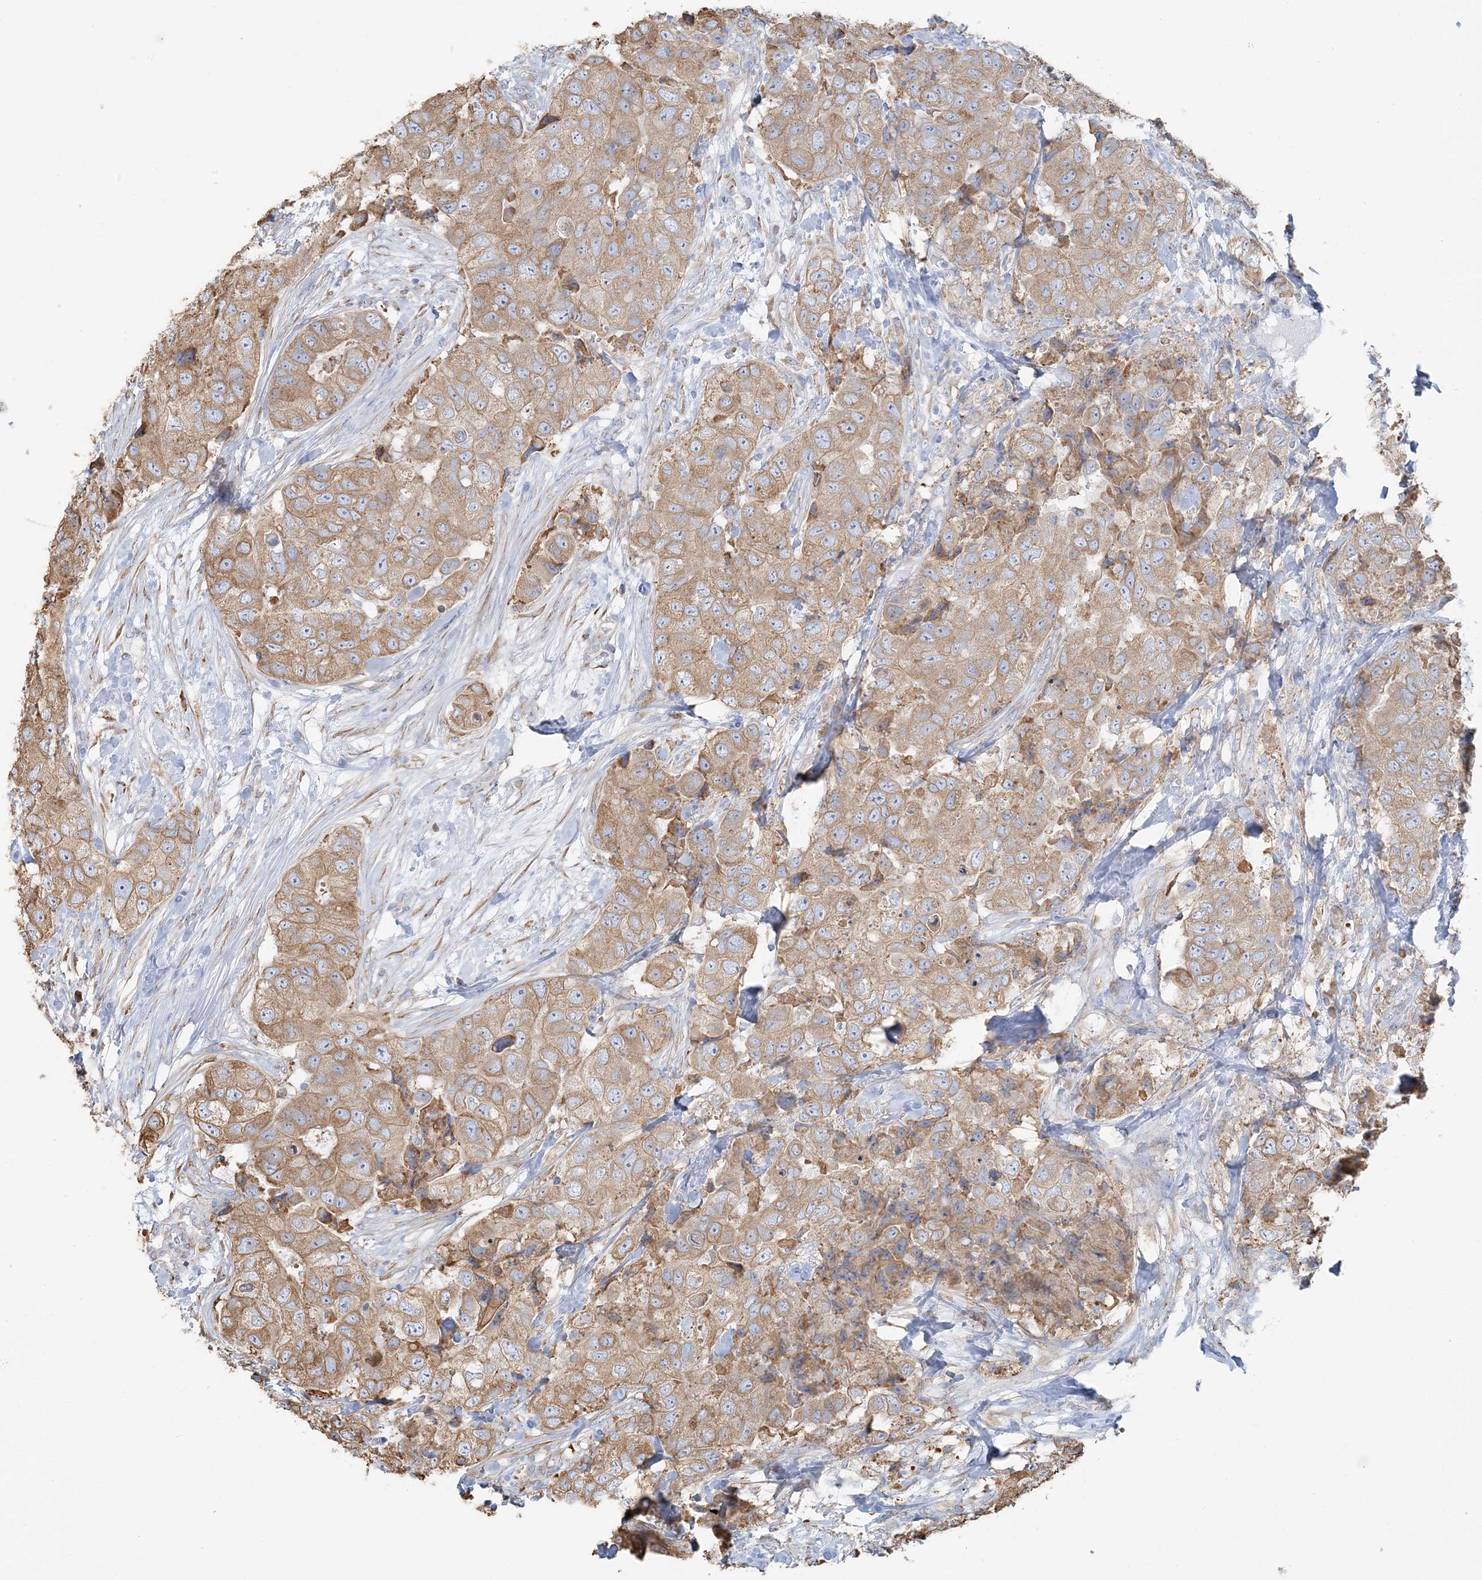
{"staining": {"intensity": "moderate", "quantity": ">75%", "location": "cytoplasmic/membranous"}, "tissue": "breast cancer", "cell_type": "Tumor cells", "image_type": "cancer", "snomed": [{"axis": "morphology", "description": "Duct carcinoma"}, {"axis": "topography", "description": "Breast"}], "caption": "Brown immunohistochemical staining in breast cancer shows moderate cytoplasmic/membranous staining in about >75% of tumor cells.", "gene": "TBC1D5", "patient": {"sex": "female", "age": 62}}